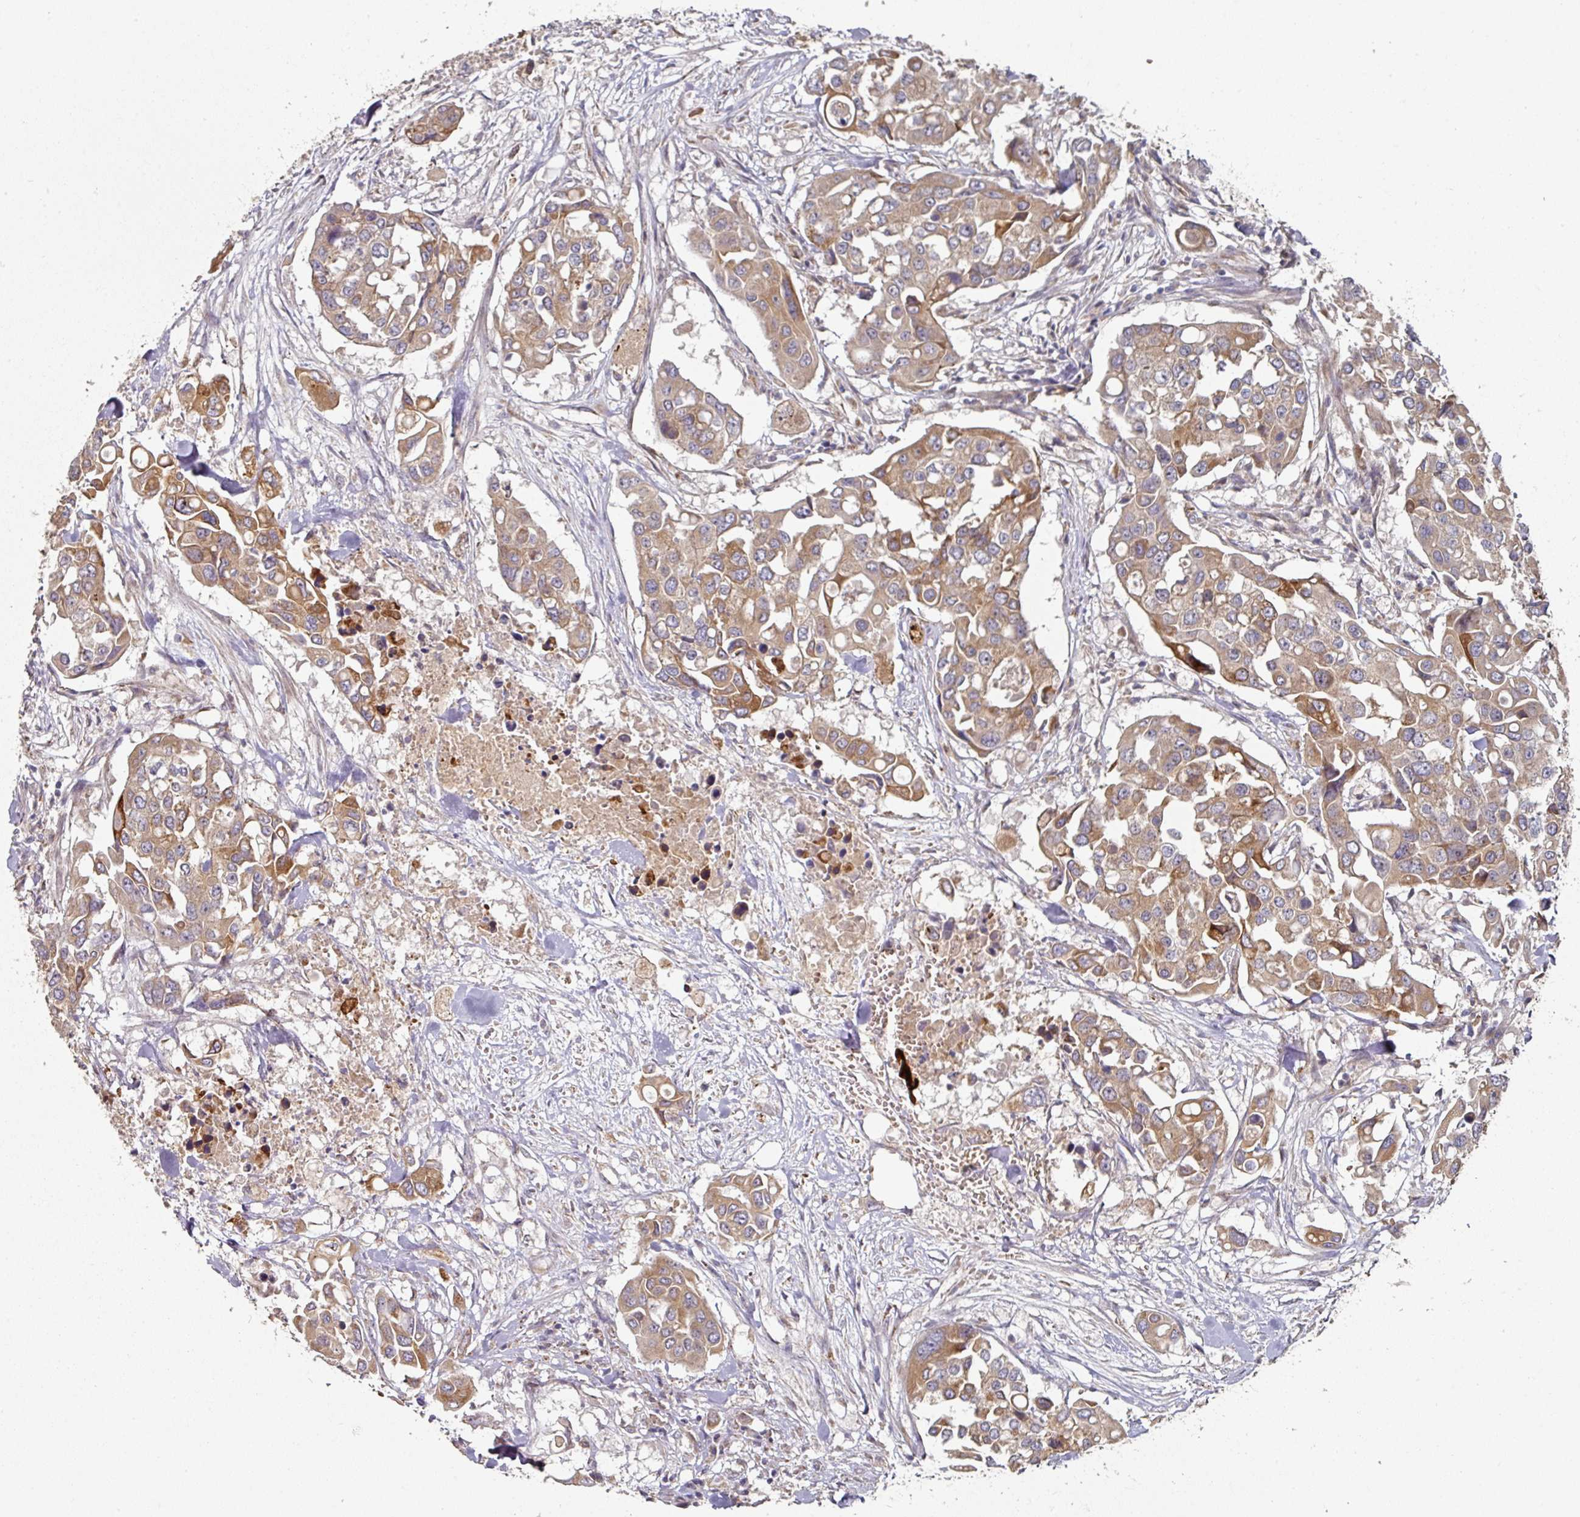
{"staining": {"intensity": "moderate", "quantity": ">75%", "location": "cytoplasmic/membranous"}, "tissue": "colorectal cancer", "cell_type": "Tumor cells", "image_type": "cancer", "snomed": [{"axis": "morphology", "description": "Adenocarcinoma, NOS"}, {"axis": "topography", "description": "Colon"}], "caption": "Protein staining by immunohistochemistry (IHC) demonstrates moderate cytoplasmic/membranous staining in about >75% of tumor cells in colorectal cancer (adenocarcinoma).", "gene": "DNAJC7", "patient": {"sex": "male", "age": 77}}